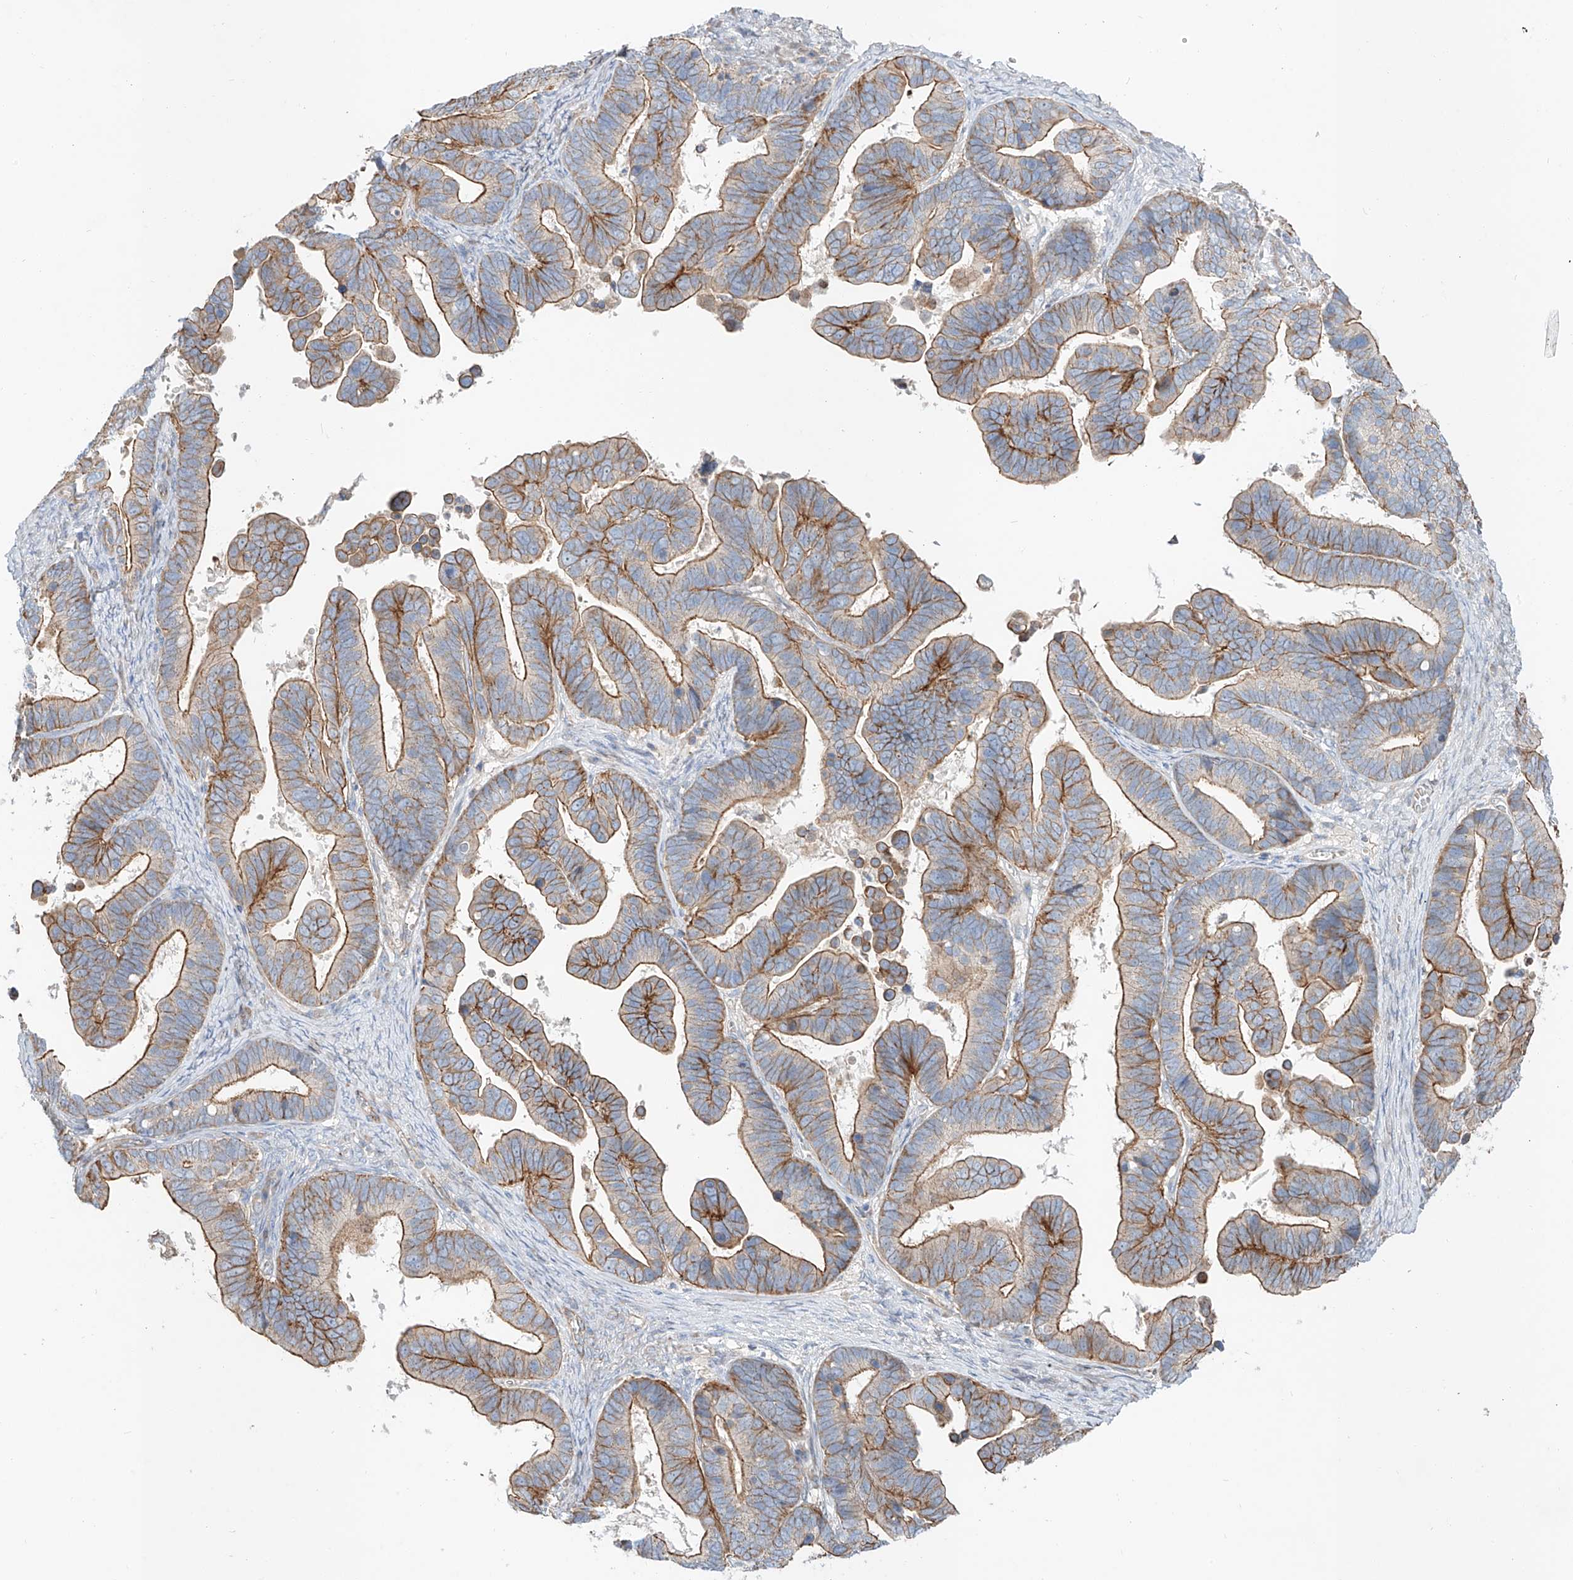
{"staining": {"intensity": "moderate", "quantity": ">75%", "location": "cytoplasmic/membranous"}, "tissue": "ovarian cancer", "cell_type": "Tumor cells", "image_type": "cancer", "snomed": [{"axis": "morphology", "description": "Cystadenocarcinoma, serous, NOS"}, {"axis": "topography", "description": "Ovary"}], "caption": "The micrograph exhibits staining of ovarian cancer, revealing moderate cytoplasmic/membranous protein positivity (brown color) within tumor cells.", "gene": "AJM1", "patient": {"sex": "female", "age": 56}}